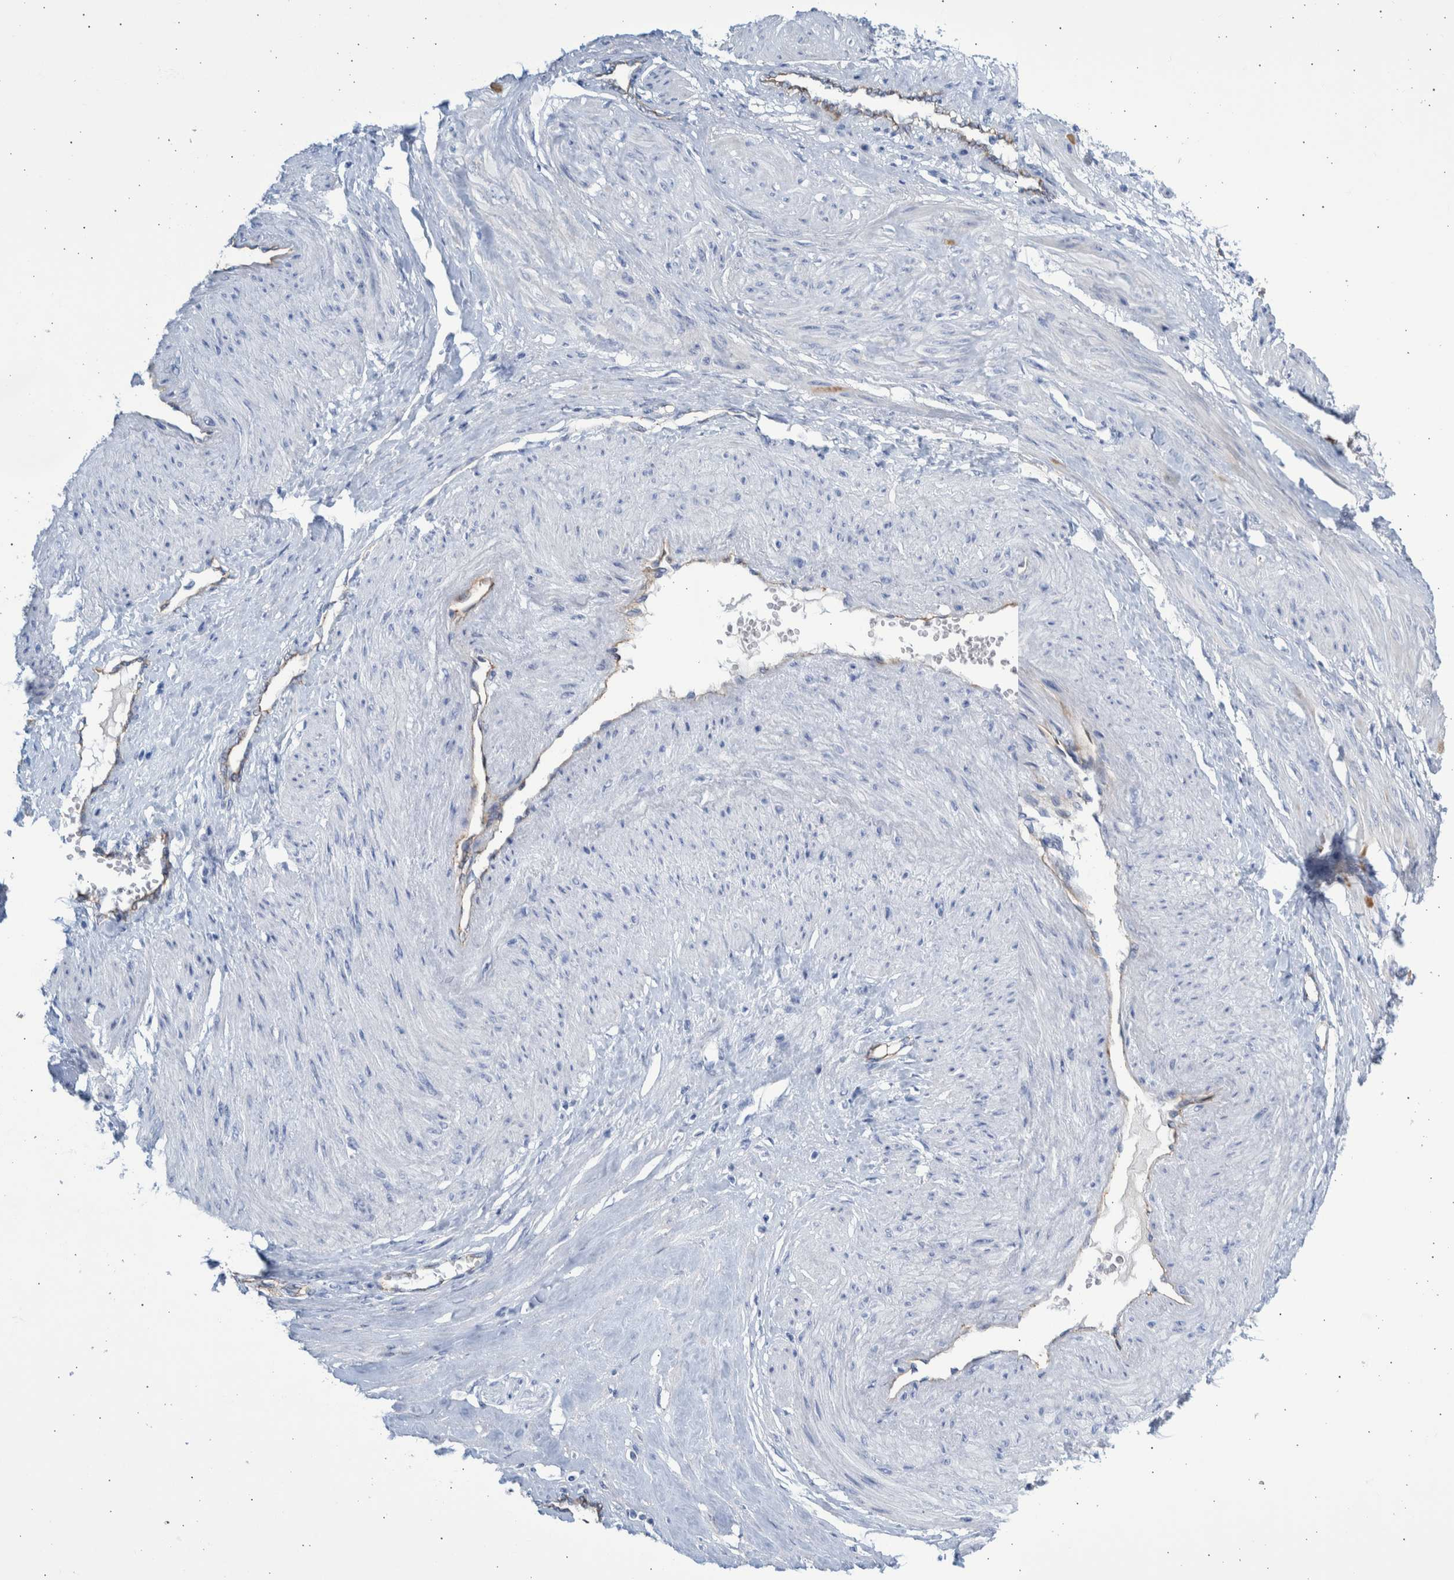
{"staining": {"intensity": "negative", "quantity": "none", "location": "none"}, "tissue": "smooth muscle", "cell_type": "Smooth muscle cells", "image_type": "normal", "snomed": [{"axis": "morphology", "description": "Normal tissue, NOS"}, {"axis": "topography", "description": "Endometrium"}], "caption": "Smooth muscle cells show no significant staining in unremarkable smooth muscle. (DAB (3,3'-diaminobenzidine) IHC visualized using brightfield microscopy, high magnification).", "gene": "SLC34A3", "patient": {"sex": "female", "age": 33}}